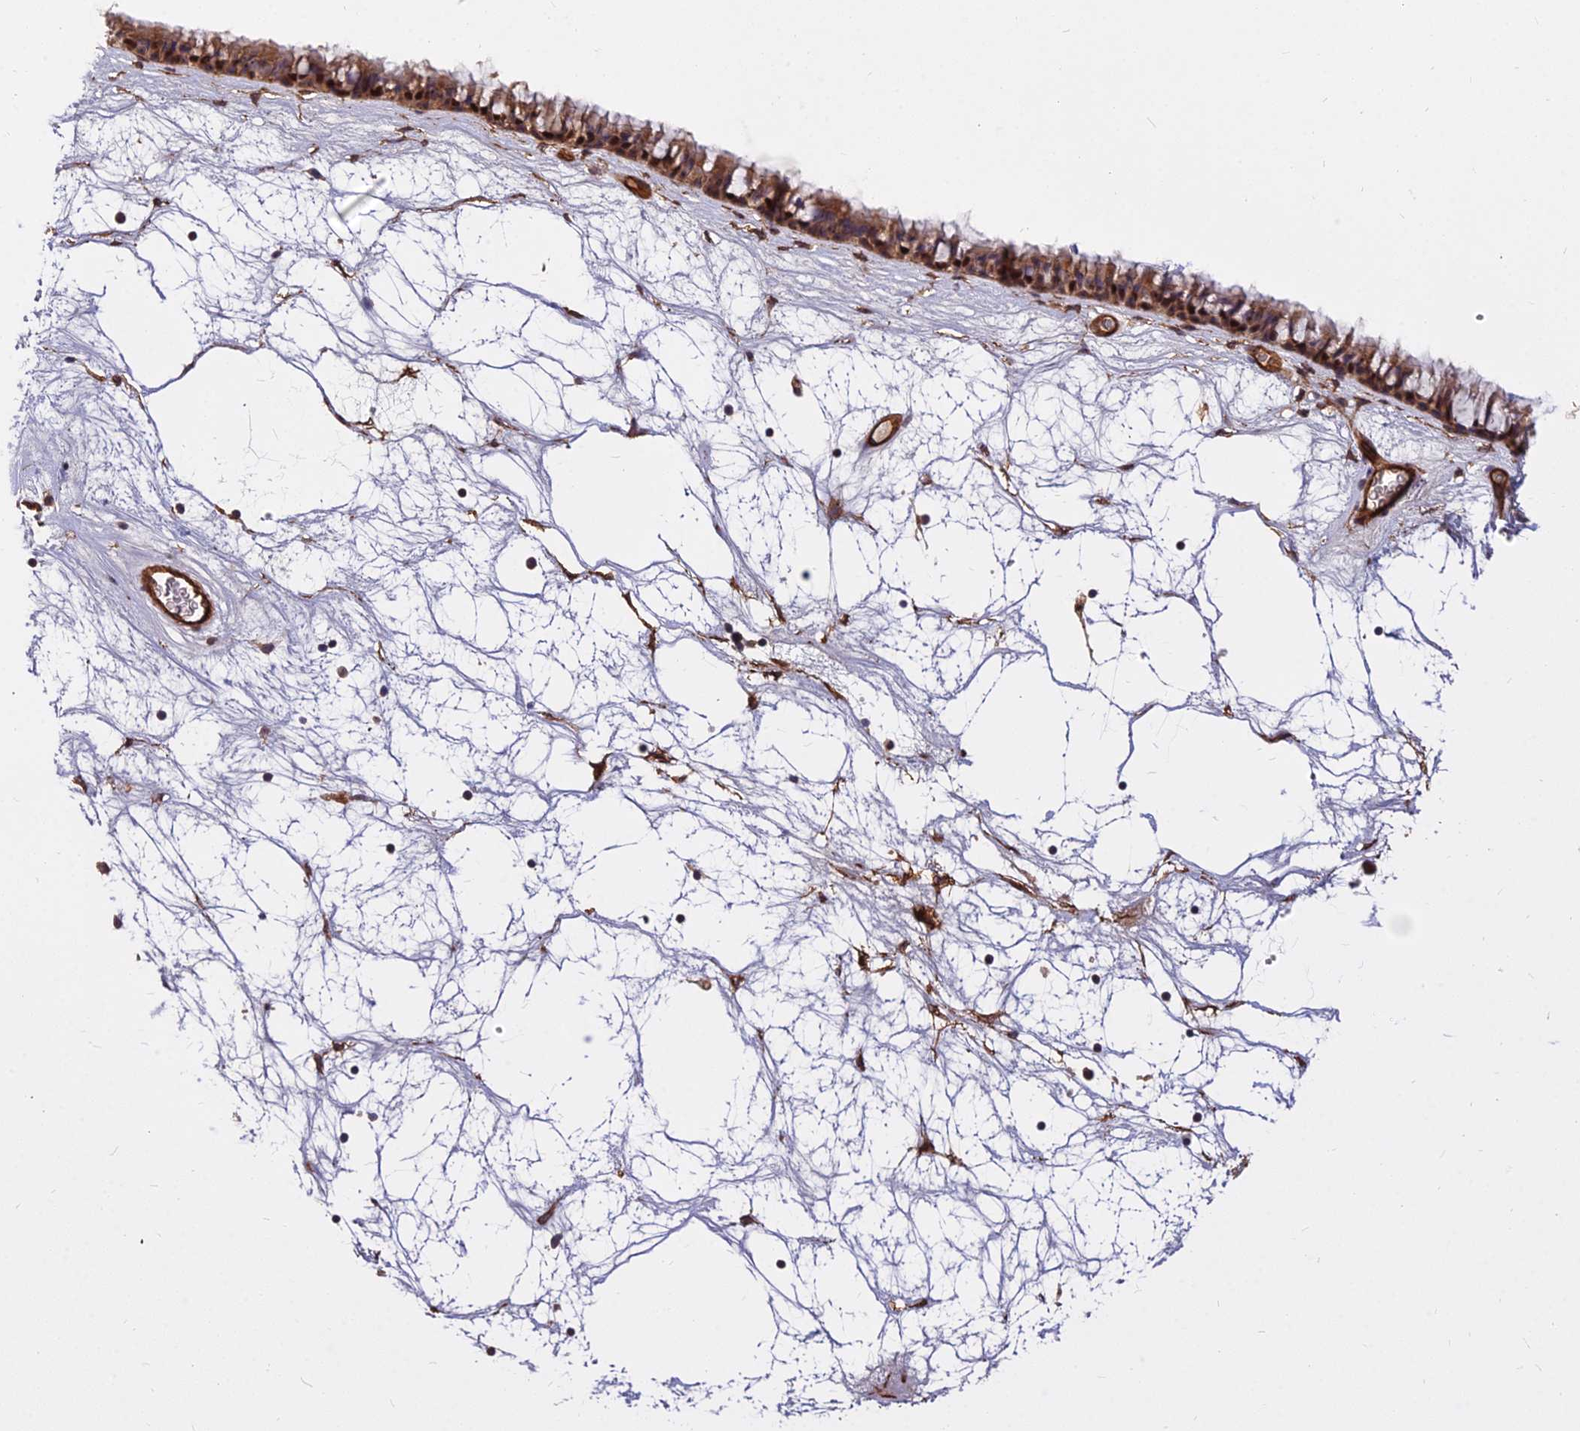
{"staining": {"intensity": "strong", "quantity": "25%-75%", "location": "cytoplasmic/membranous,nuclear"}, "tissue": "nasopharynx", "cell_type": "Respiratory epithelial cells", "image_type": "normal", "snomed": [{"axis": "morphology", "description": "Normal tissue, NOS"}, {"axis": "topography", "description": "Nasopharynx"}], "caption": "IHC image of unremarkable nasopharynx stained for a protein (brown), which demonstrates high levels of strong cytoplasmic/membranous,nuclear staining in about 25%-75% of respiratory epithelial cells.", "gene": "TCEA3", "patient": {"sex": "male", "age": 64}}